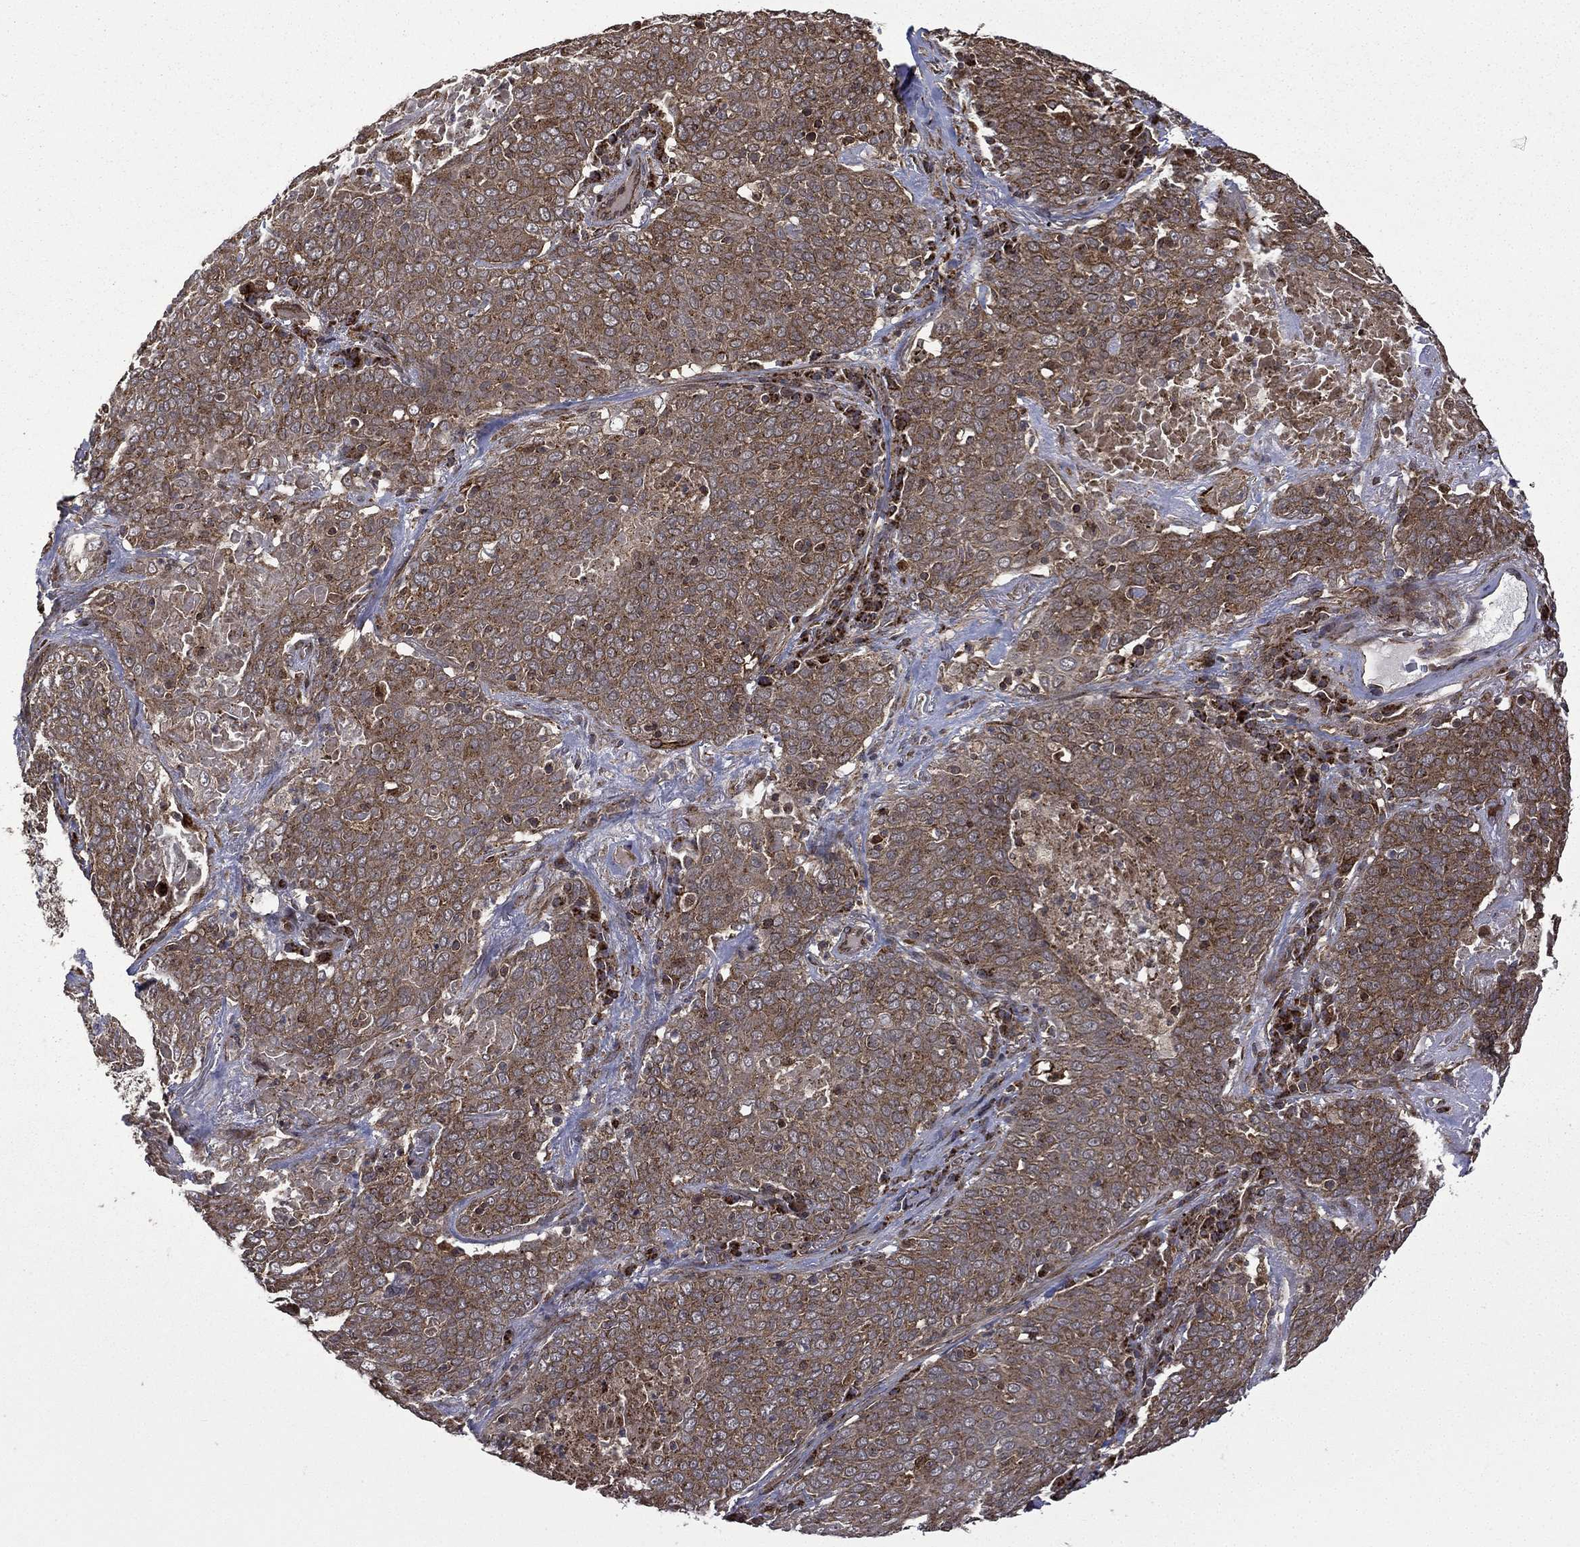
{"staining": {"intensity": "moderate", "quantity": ">75%", "location": "cytoplasmic/membranous"}, "tissue": "lung cancer", "cell_type": "Tumor cells", "image_type": "cancer", "snomed": [{"axis": "morphology", "description": "Squamous cell carcinoma, NOS"}, {"axis": "topography", "description": "Lung"}], "caption": "A histopathology image showing moderate cytoplasmic/membranous expression in approximately >75% of tumor cells in squamous cell carcinoma (lung), as visualized by brown immunohistochemical staining.", "gene": "GIMAP6", "patient": {"sex": "male", "age": 82}}